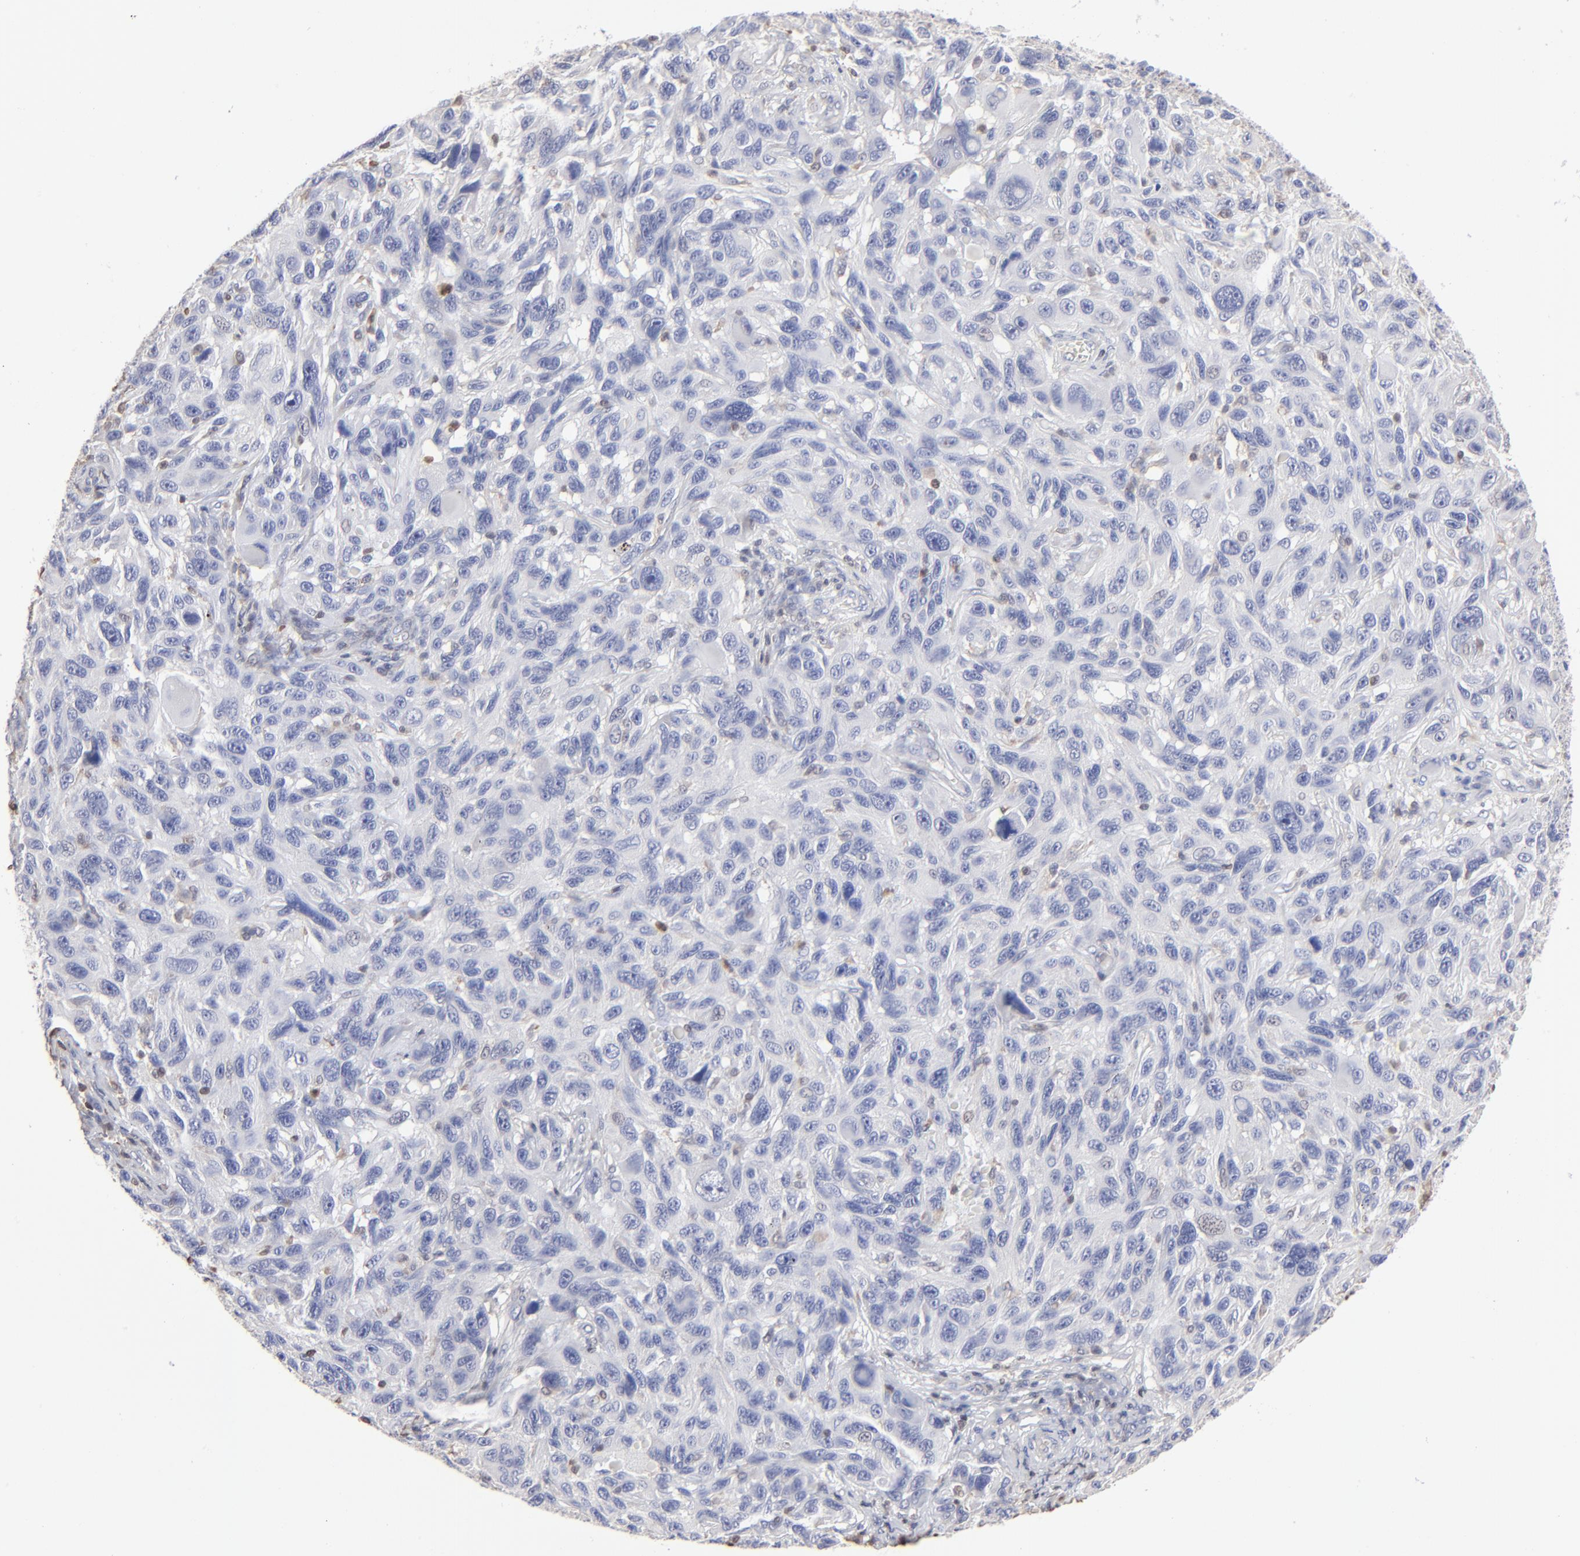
{"staining": {"intensity": "negative", "quantity": "none", "location": "none"}, "tissue": "melanoma", "cell_type": "Tumor cells", "image_type": "cancer", "snomed": [{"axis": "morphology", "description": "Malignant melanoma, NOS"}, {"axis": "topography", "description": "Skin"}], "caption": "Immunohistochemistry of human melanoma displays no staining in tumor cells.", "gene": "TBXT", "patient": {"sex": "male", "age": 53}}